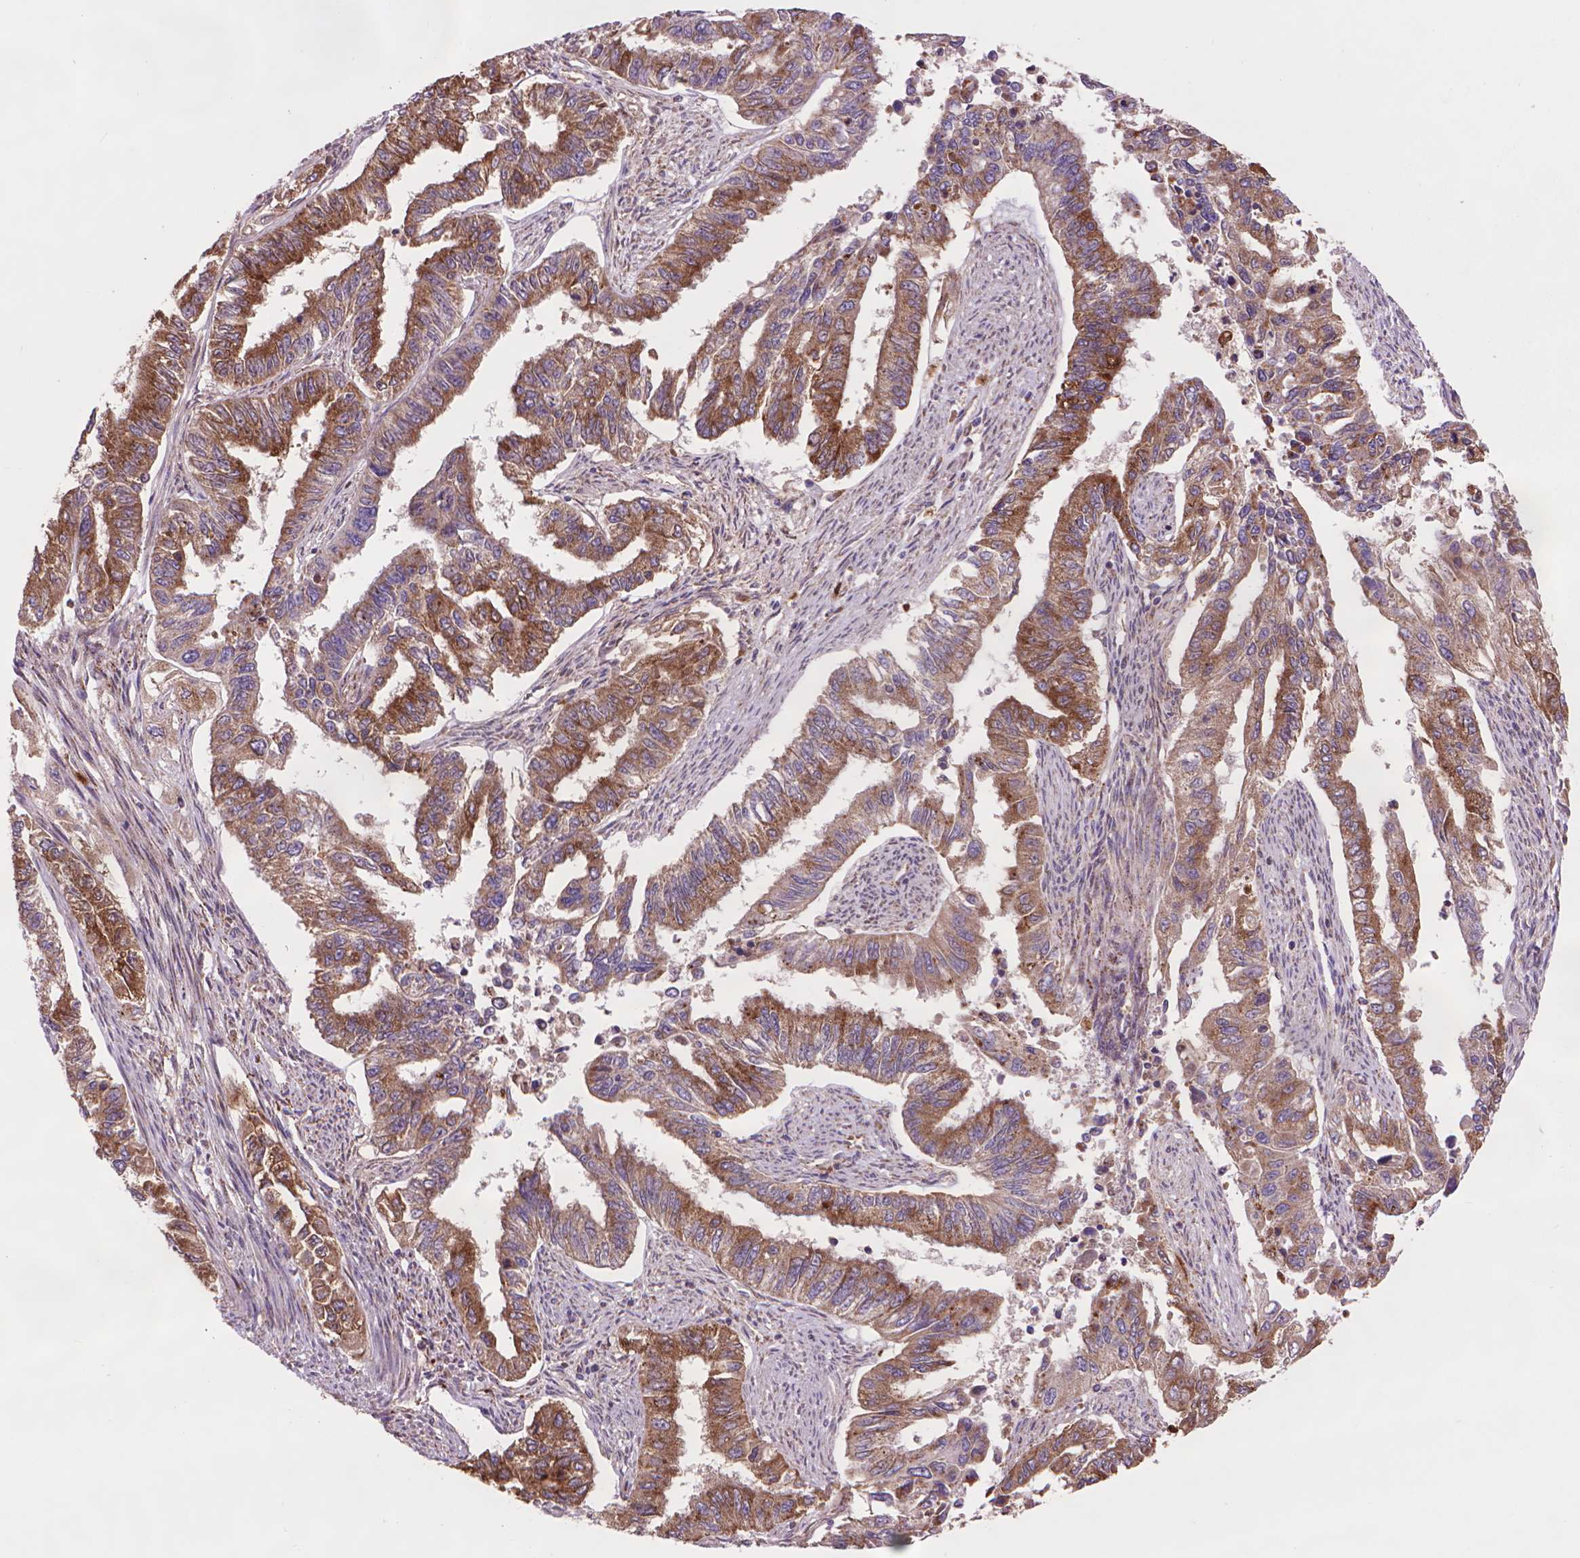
{"staining": {"intensity": "moderate", "quantity": ">75%", "location": "cytoplasmic/membranous"}, "tissue": "endometrial cancer", "cell_type": "Tumor cells", "image_type": "cancer", "snomed": [{"axis": "morphology", "description": "Adenocarcinoma, NOS"}, {"axis": "topography", "description": "Uterus"}], "caption": "Protein staining by immunohistochemistry displays moderate cytoplasmic/membranous expression in approximately >75% of tumor cells in adenocarcinoma (endometrial). (Stains: DAB in brown, nuclei in blue, Microscopy: brightfield microscopy at high magnification).", "gene": "GLB1", "patient": {"sex": "female", "age": 59}}